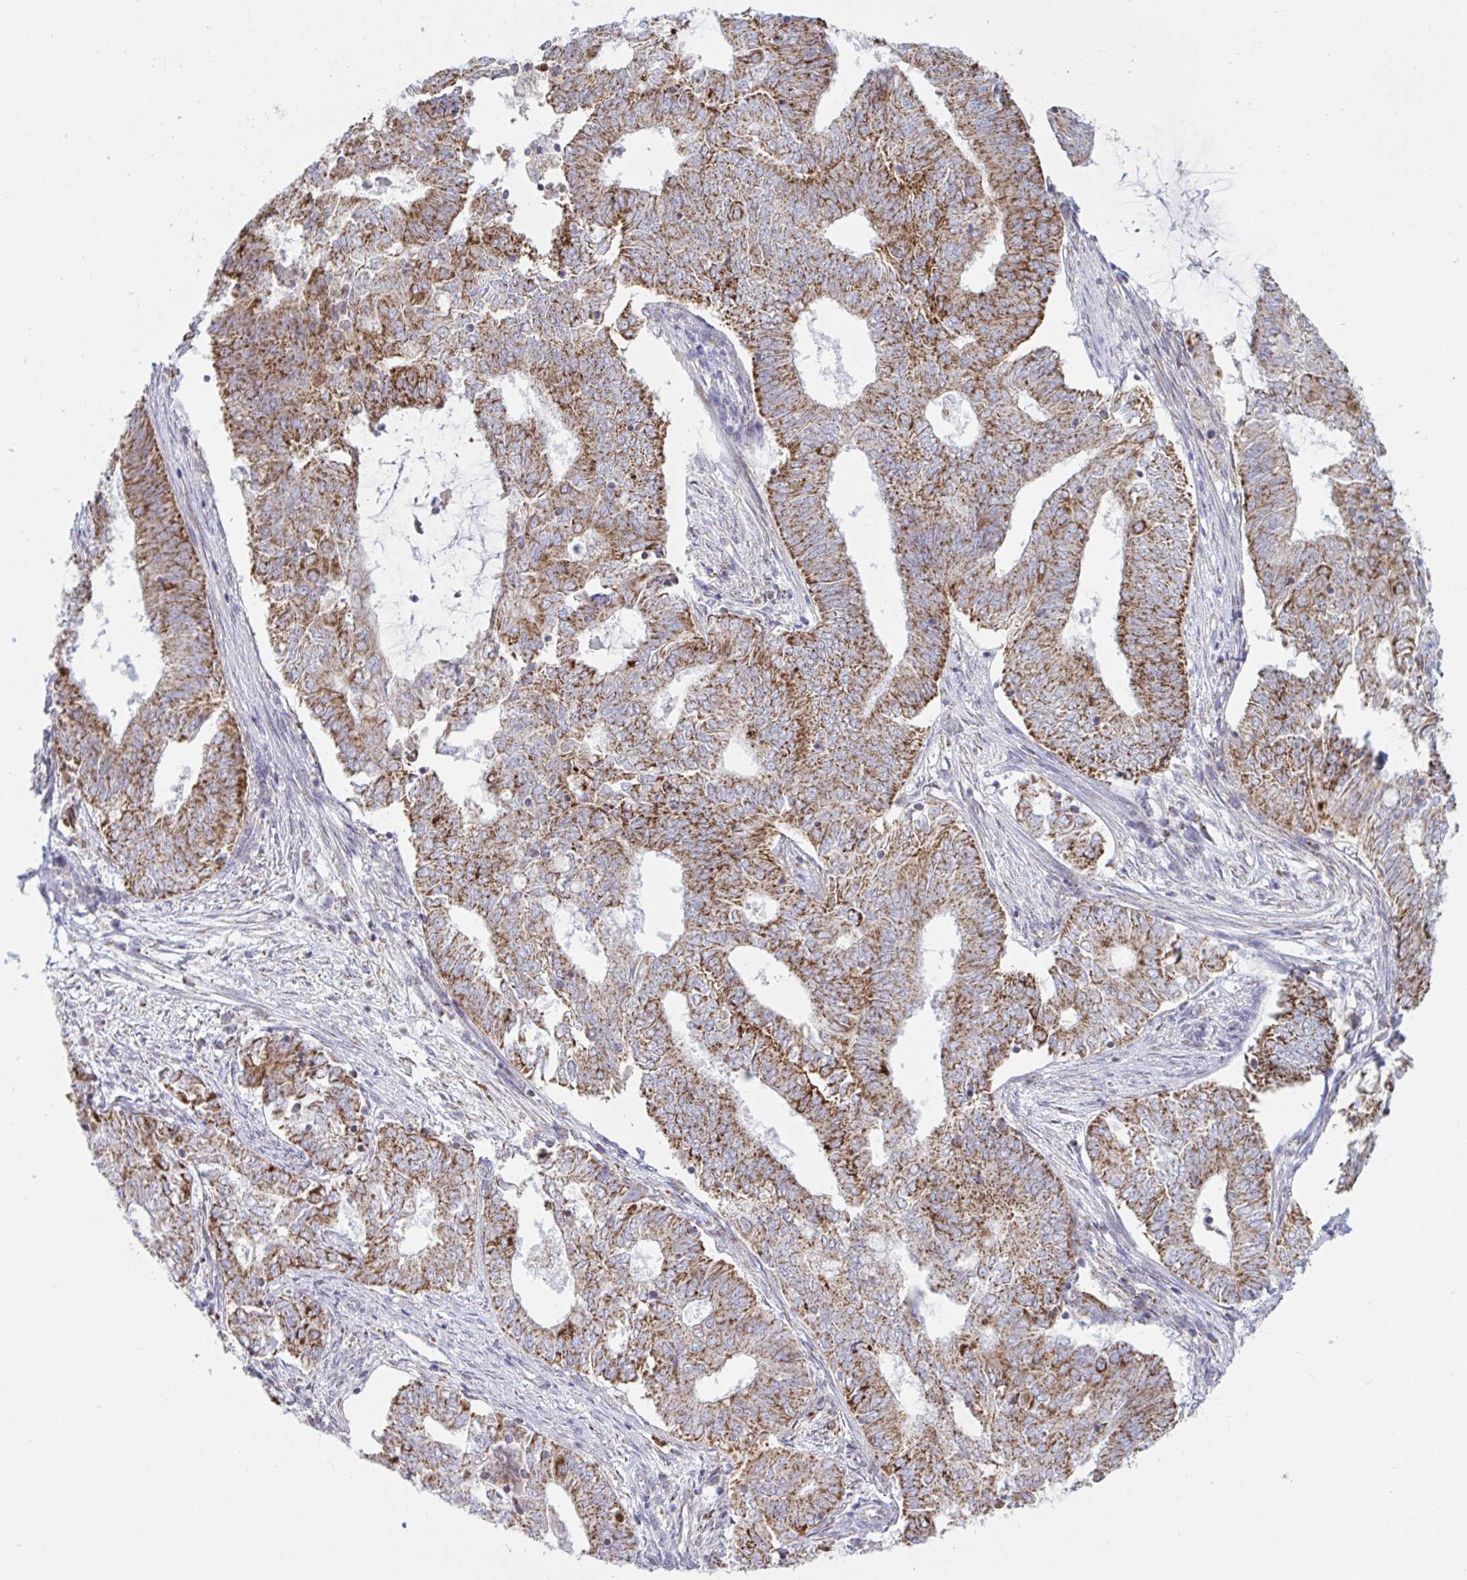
{"staining": {"intensity": "moderate", "quantity": ">75%", "location": "cytoplasmic/membranous"}, "tissue": "endometrial cancer", "cell_type": "Tumor cells", "image_type": "cancer", "snomed": [{"axis": "morphology", "description": "Adenocarcinoma, NOS"}, {"axis": "topography", "description": "Endometrium"}], "caption": "Protein staining demonstrates moderate cytoplasmic/membranous positivity in approximately >75% of tumor cells in endometrial cancer.", "gene": "HSPE1", "patient": {"sex": "female", "age": 62}}